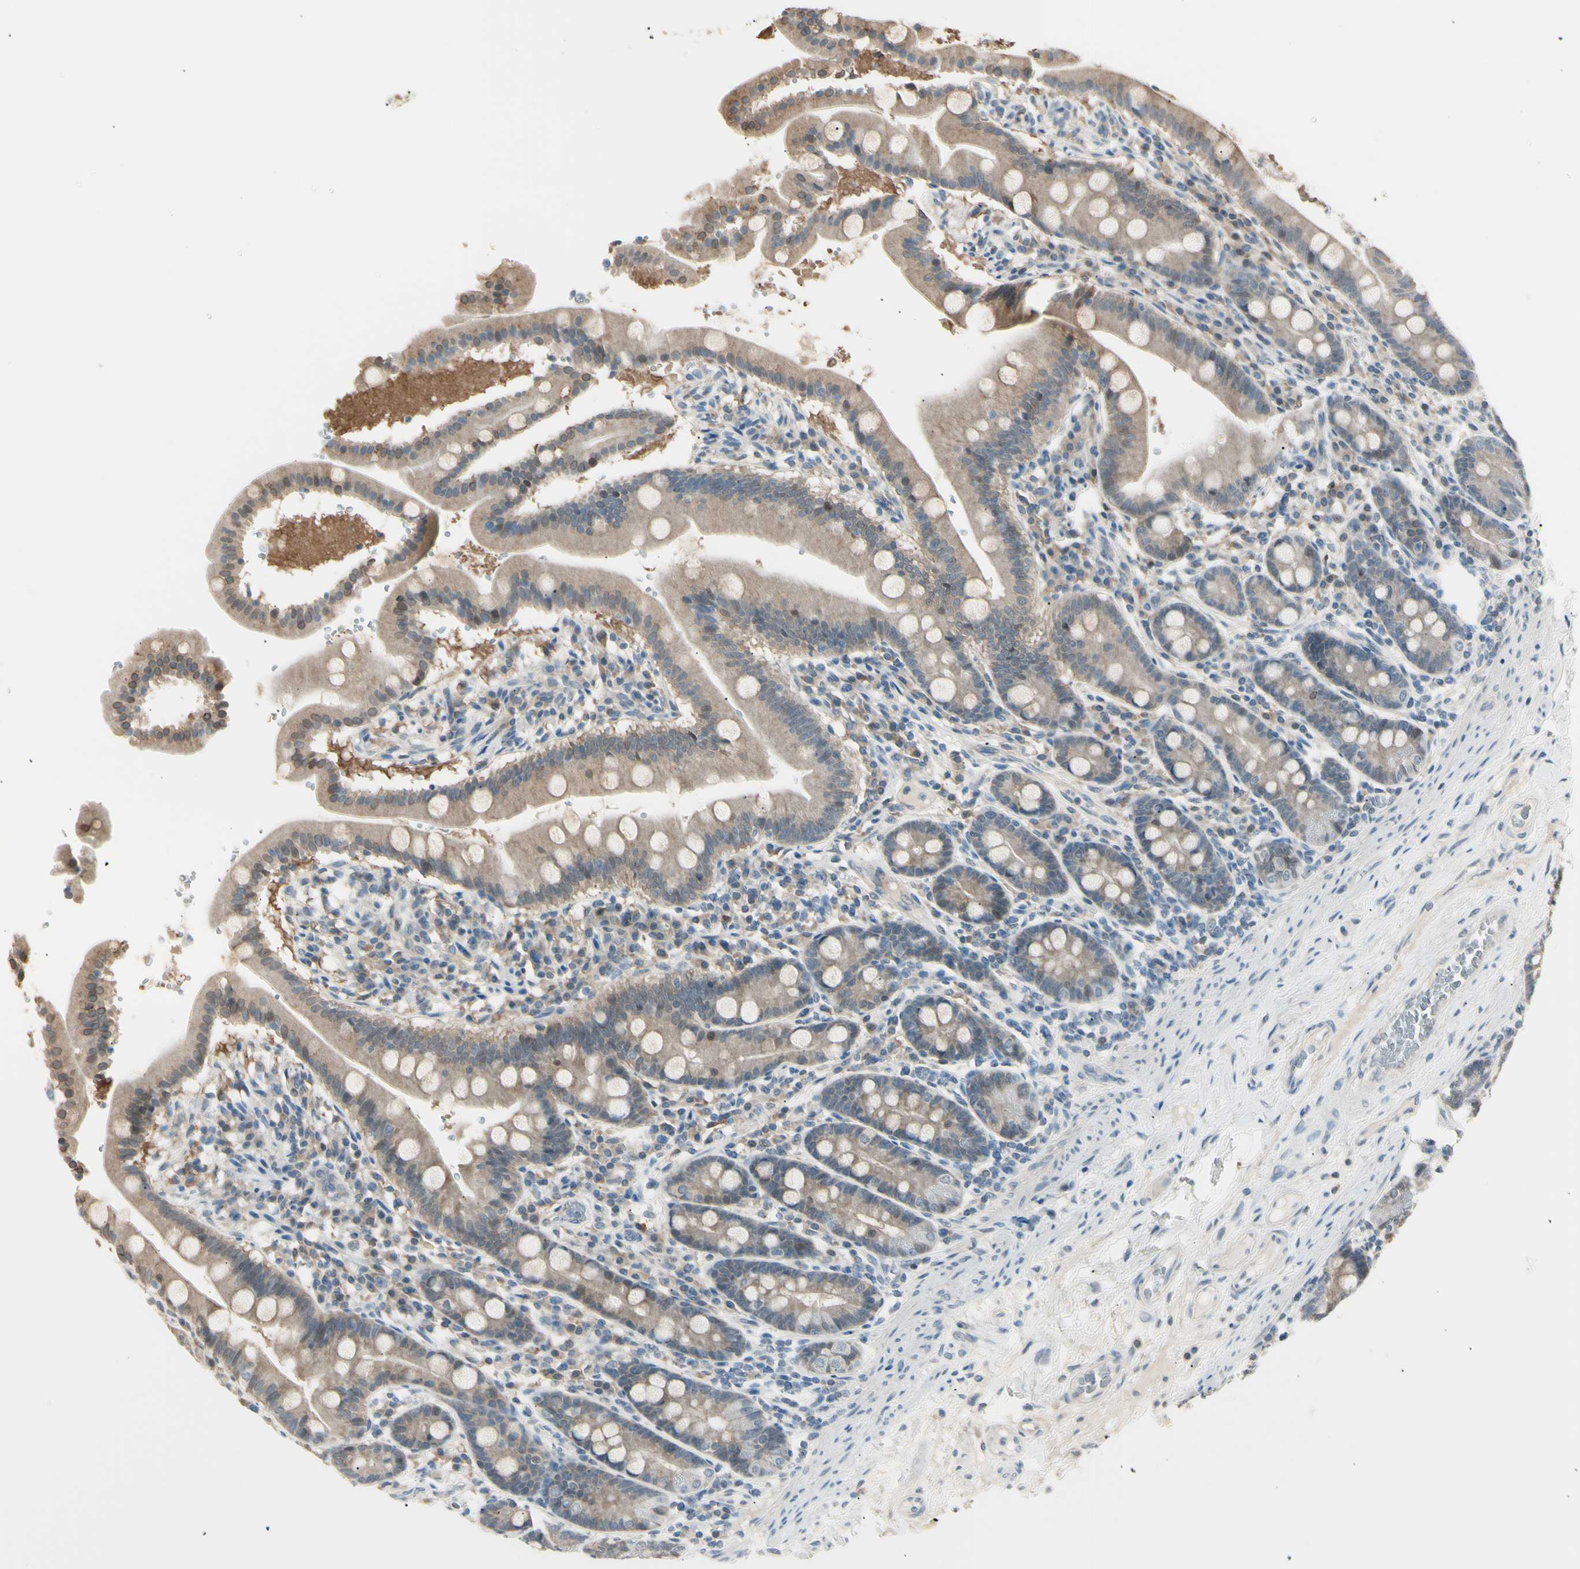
{"staining": {"intensity": "moderate", "quantity": ">75%", "location": "cytoplasmic/membranous"}, "tissue": "duodenum", "cell_type": "Glandular cells", "image_type": "normal", "snomed": [{"axis": "morphology", "description": "Normal tissue, NOS"}, {"axis": "topography", "description": "Duodenum"}], "caption": "Immunohistochemical staining of normal human duodenum shows >75% levels of moderate cytoplasmic/membranous protein expression in approximately >75% of glandular cells.", "gene": "LHPP", "patient": {"sex": "male", "age": 50}}